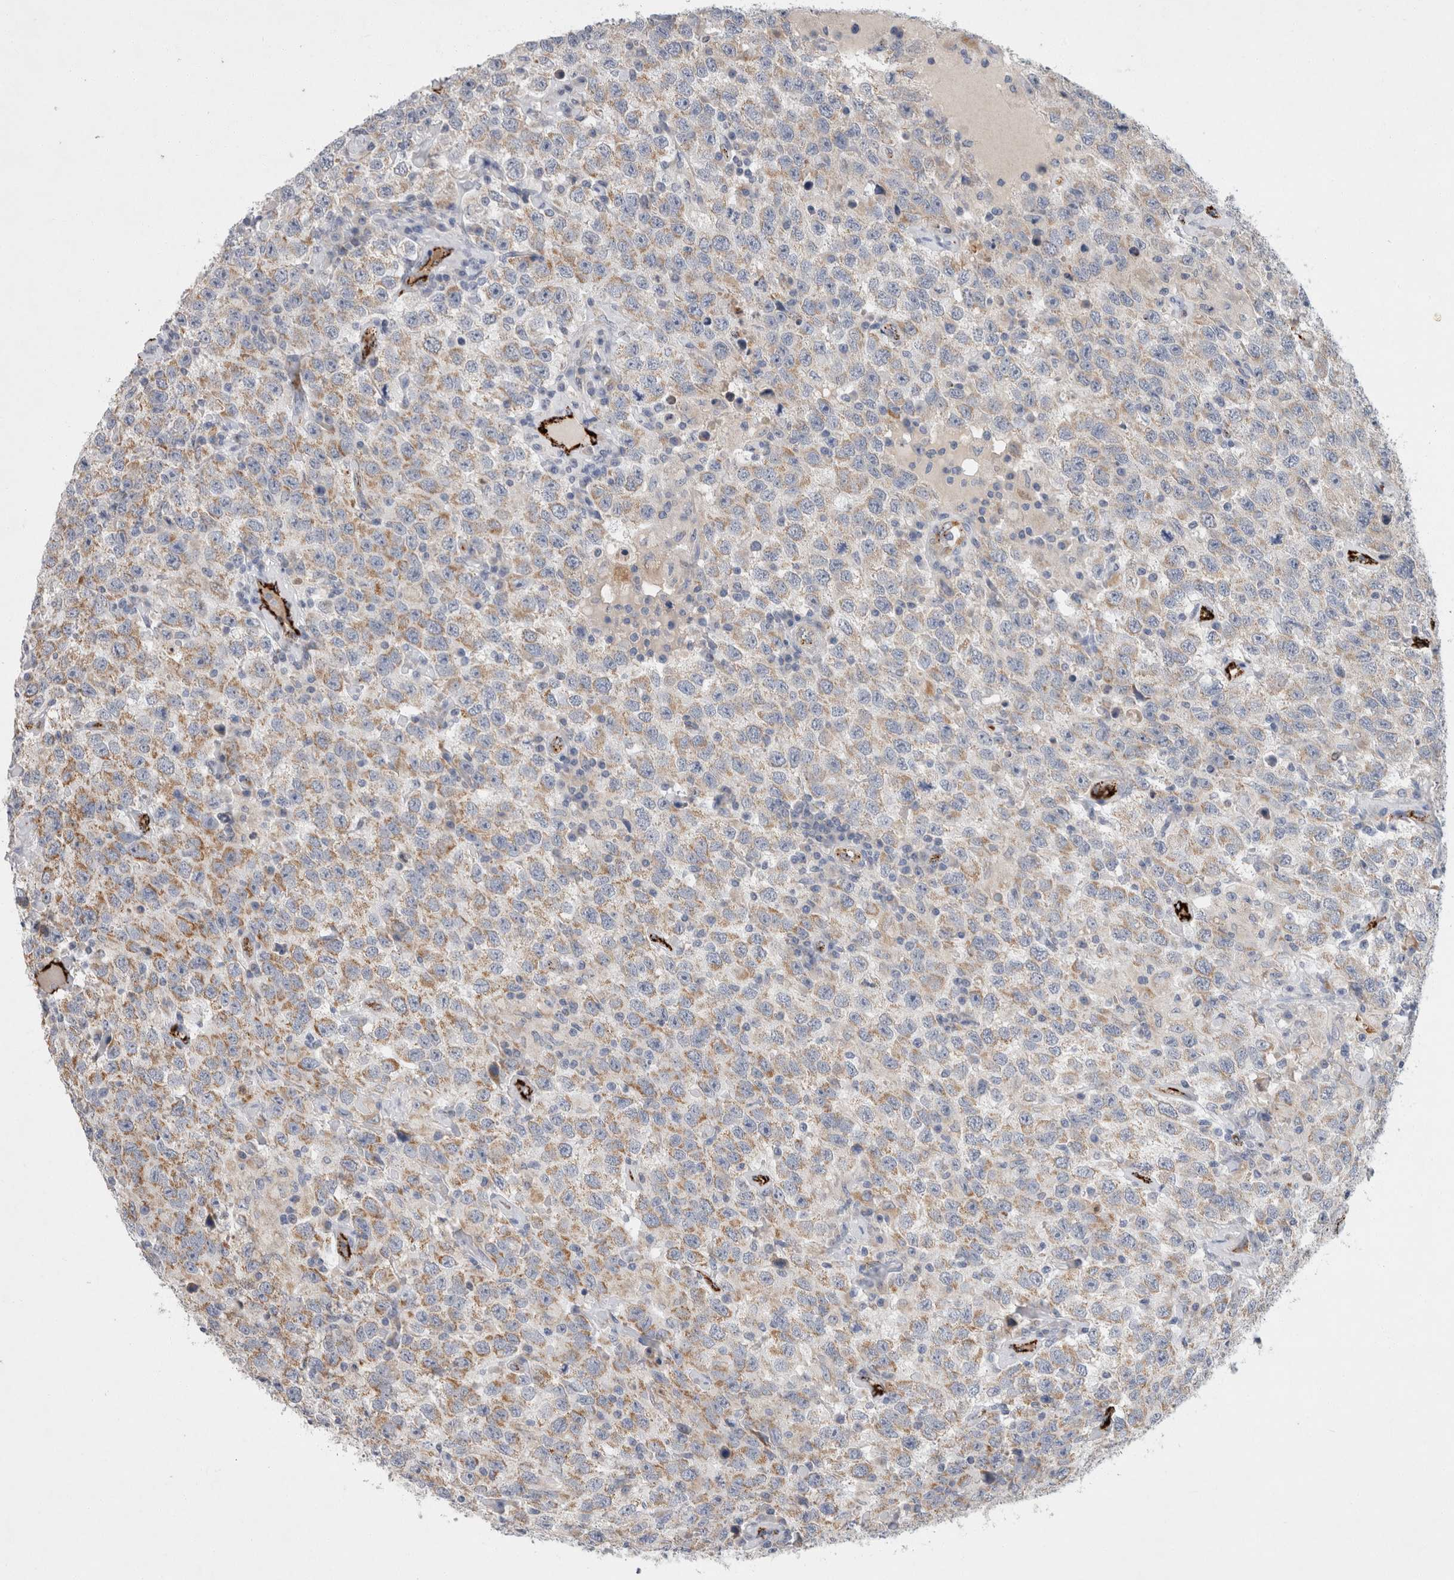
{"staining": {"intensity": "moderate", "quantity": "25%-75%", "location": "cytoplasmic/membranous"}, "tissue": "testis cancer", "cell_type": "Tumor cells", "image_type": "cancer", "snomed": [{"axis": "morphology", "description": "Seminoma, NOS"}, {"axis": "topography", "description": "Testis"}], "caption": "This is an image of IHC staining of seminoma (testis), which shows moderate staining in the cytoplasmic/membranous of tumor cells.", "gene": "IARS2", "patient": {"sex": "male", "age": 41}}